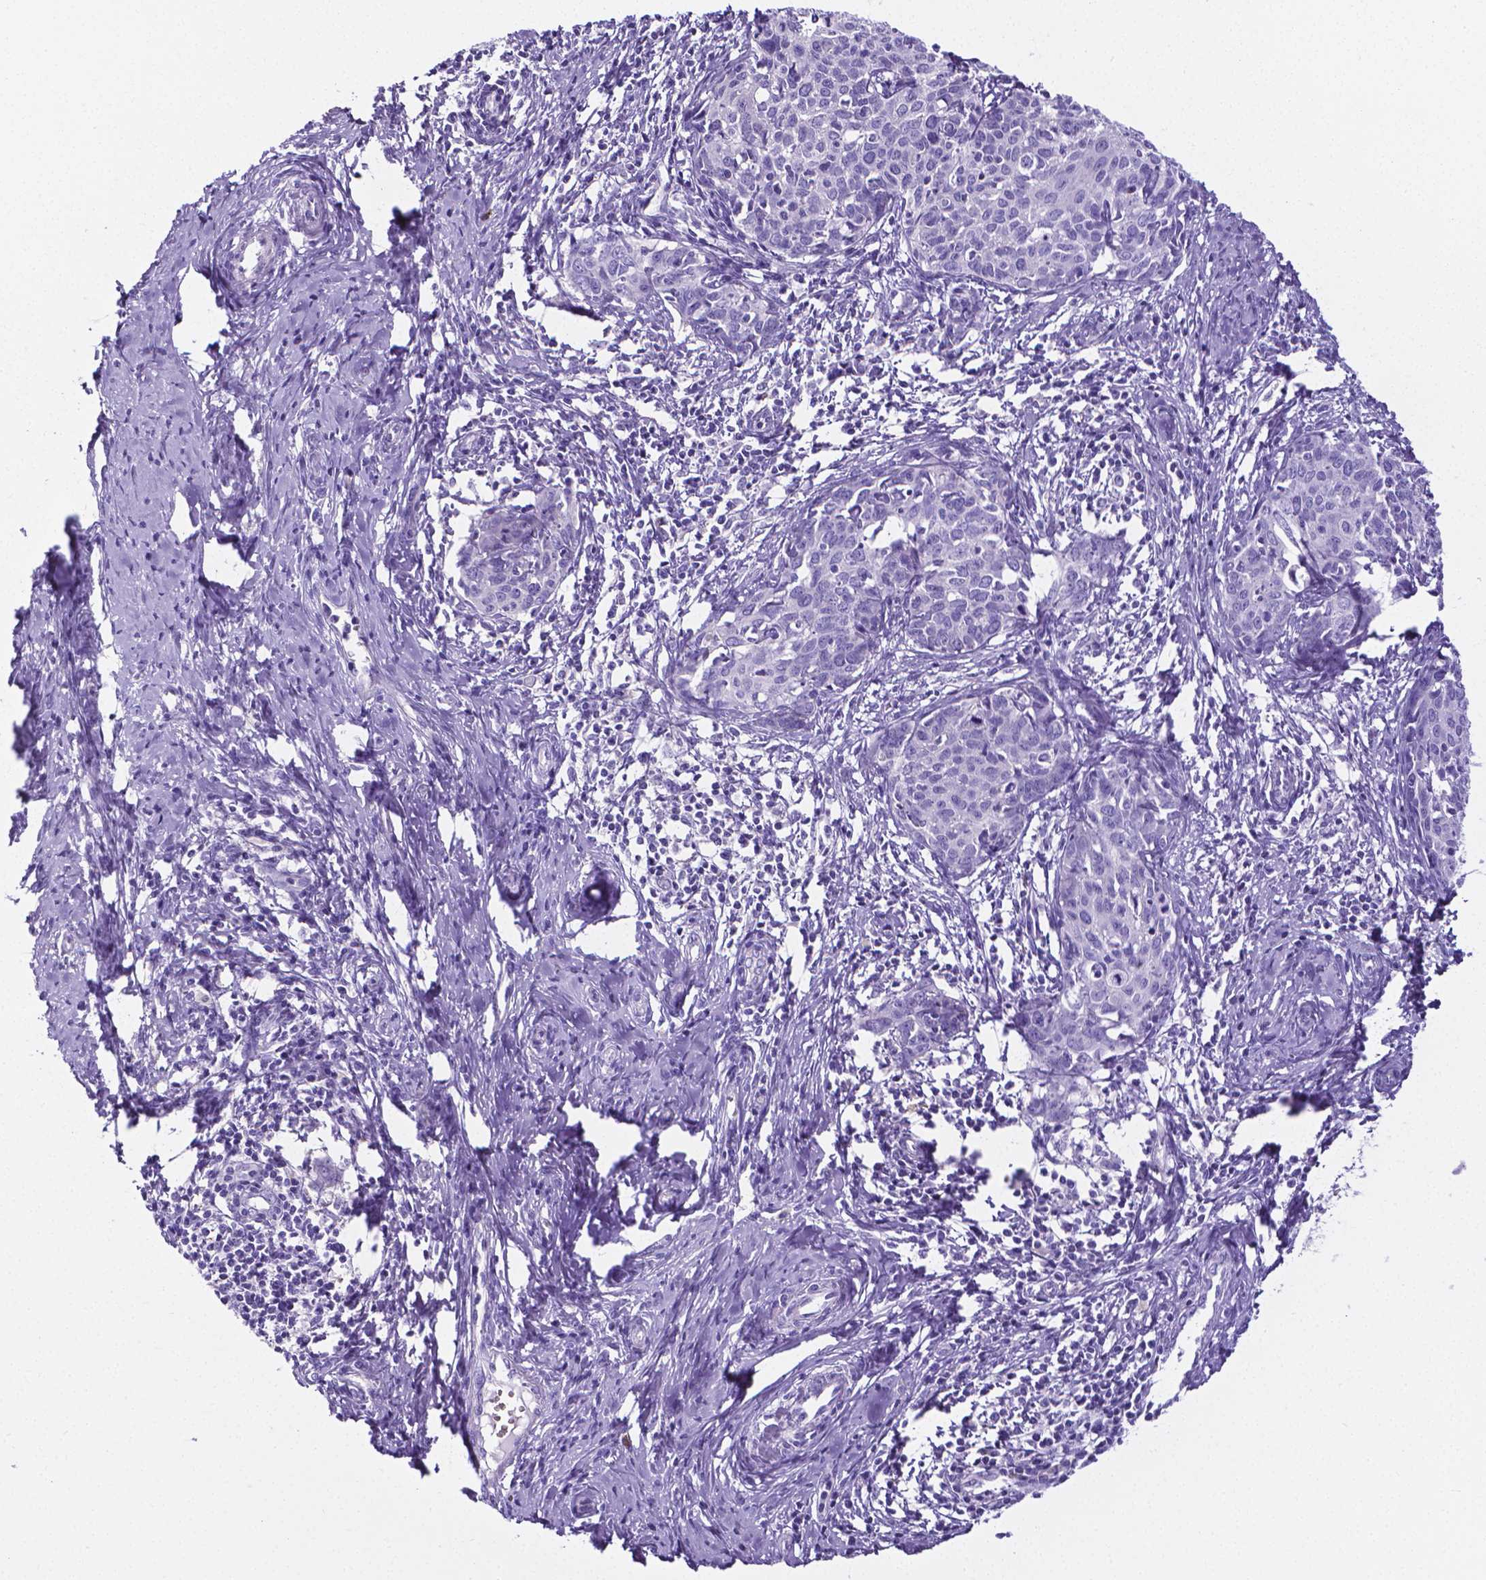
{"staining": {"intensity": "negative", "quantity": "none", "location": "none"}, "tissue": "cervical cancer", "cell_type": "Tumor cells", "image_type": "cancer", "snomed": [{"axis": "morphology", "description": "Squamous cell carcinoma, NOS"}, {"axis": "topography", "description": "Cervix"}], "caption": "Cervical squamous cell carcinoma stained for a protein using immunohistochemistry demonstrates no positivity tumor cells.", "gene": "MMP9", "patient": {"sex": "female", "age": 62}}